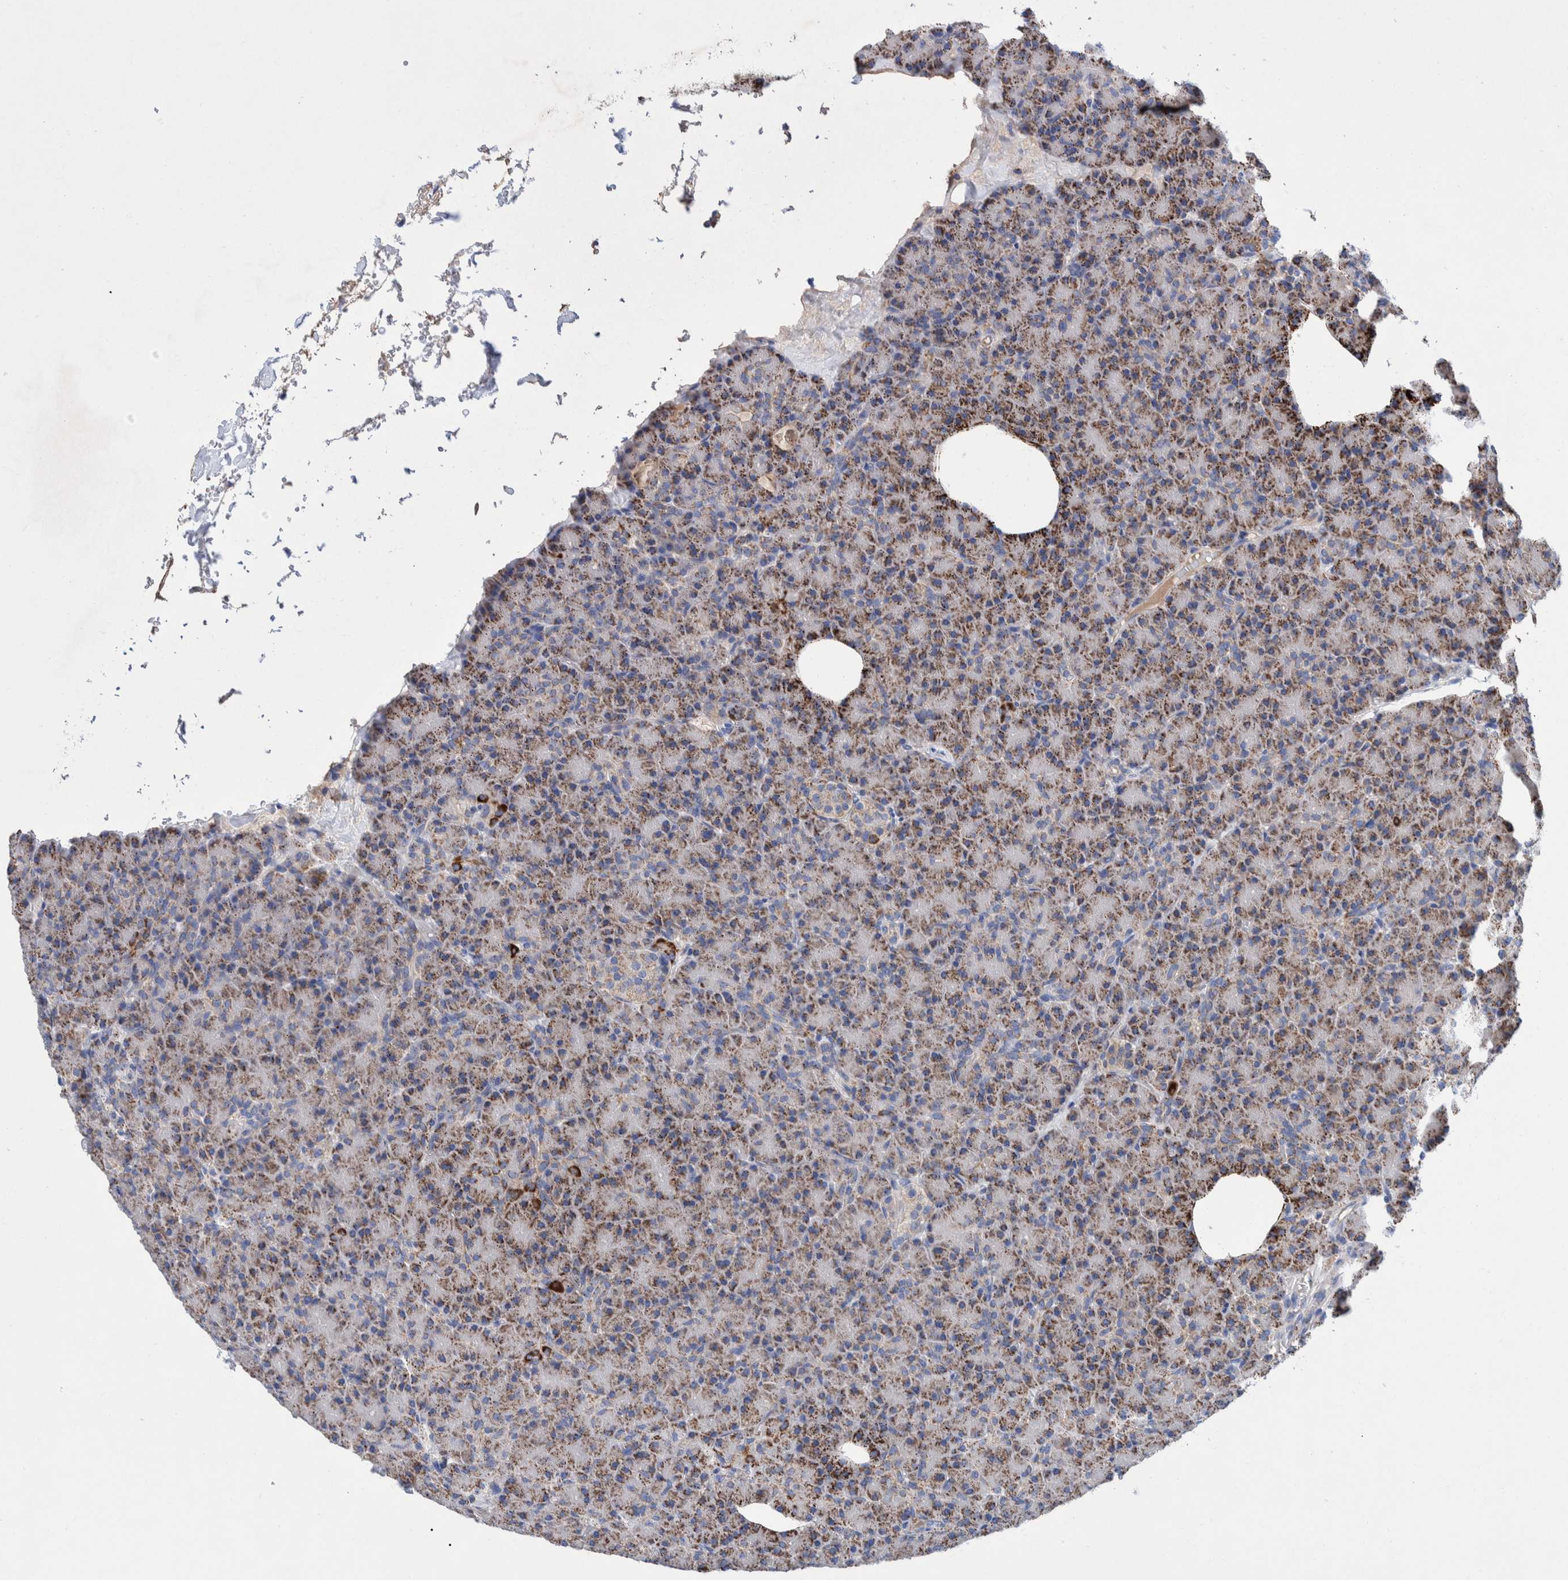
{"staining": {"intensity": "moderate", "quantity": ">75%", "location": "cytoplasmic/membranous"}, "tissue": "pancreas", "cell_type": "Exocrine glandular cells", "image_type": "normal", "snomed": [{"axis": "morphology", "description": "Normal tissue, NOS"}, {"axis": "topography", "description": "Pancreas"}], "caption": "Moderate cytoplasmic/membranous positivity for a protein is identified in about >75% of exocrine glandular cells of unremarkable pancreas using IHC.", "gene": "DECR1", "patient": {"sex": "female", "age": 43}}